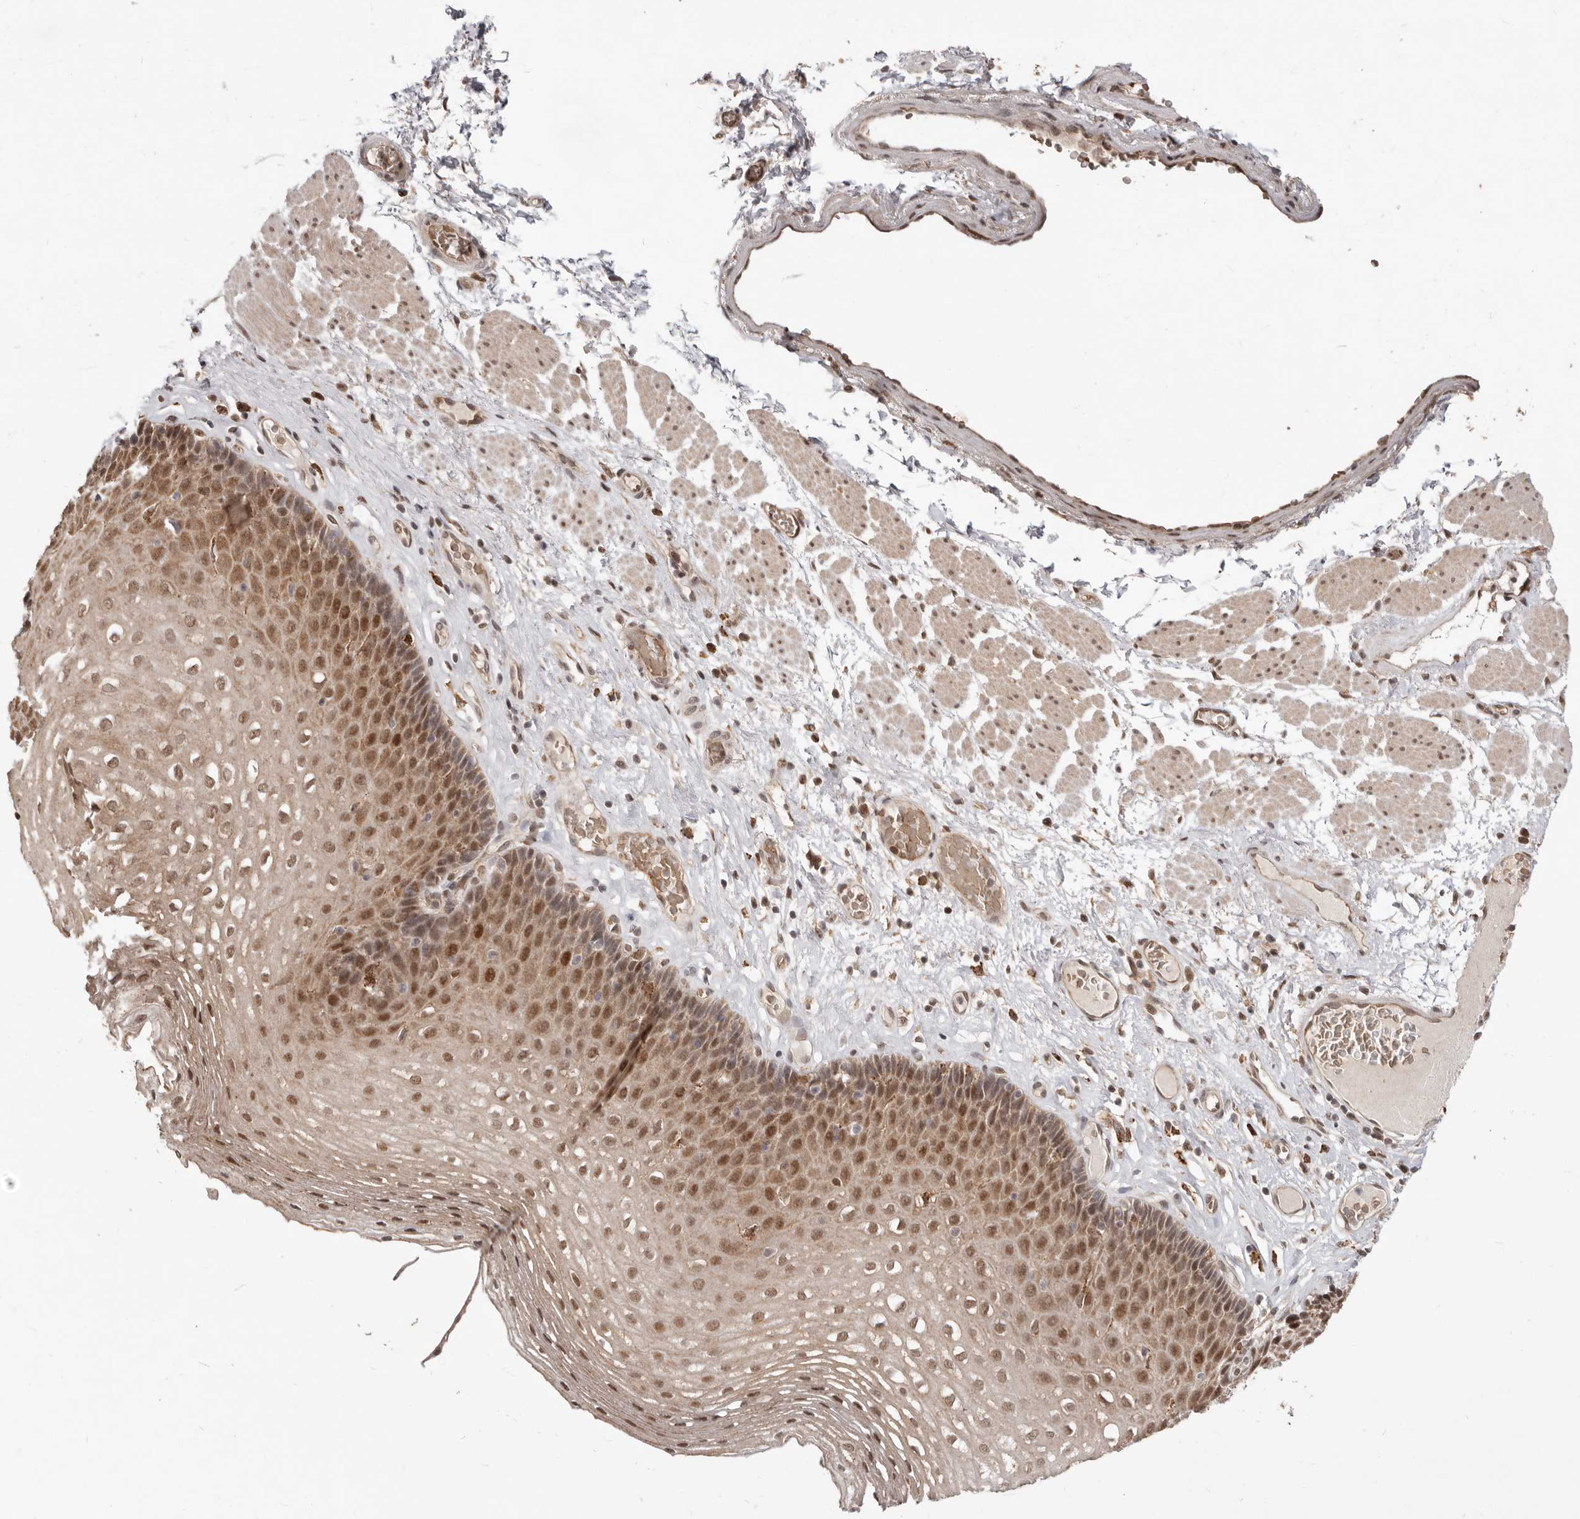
{"staining": {"intensity": "moderate", "quantity": ">75%", "location": "cytoplasmic/membranous,nuclear"}, "tissue": "esophagus", "cell_type": "Squamous epithelial cells", "image_type": "normal", "snomed": [{"axis": "morphology", "description": "Normal tissue, NOS"}, {"axis": "topography", "description": "Esophagus"}], "caption": "A high-resolution image shows IHC staining of normal esophagus, which exhibits moderate cytoplasmic/membranous,nuclear expression in approximately >75% of squamous epithelial cells.", "gene": "NCOA3", "patient": {"sex": "female", "age": 66}}